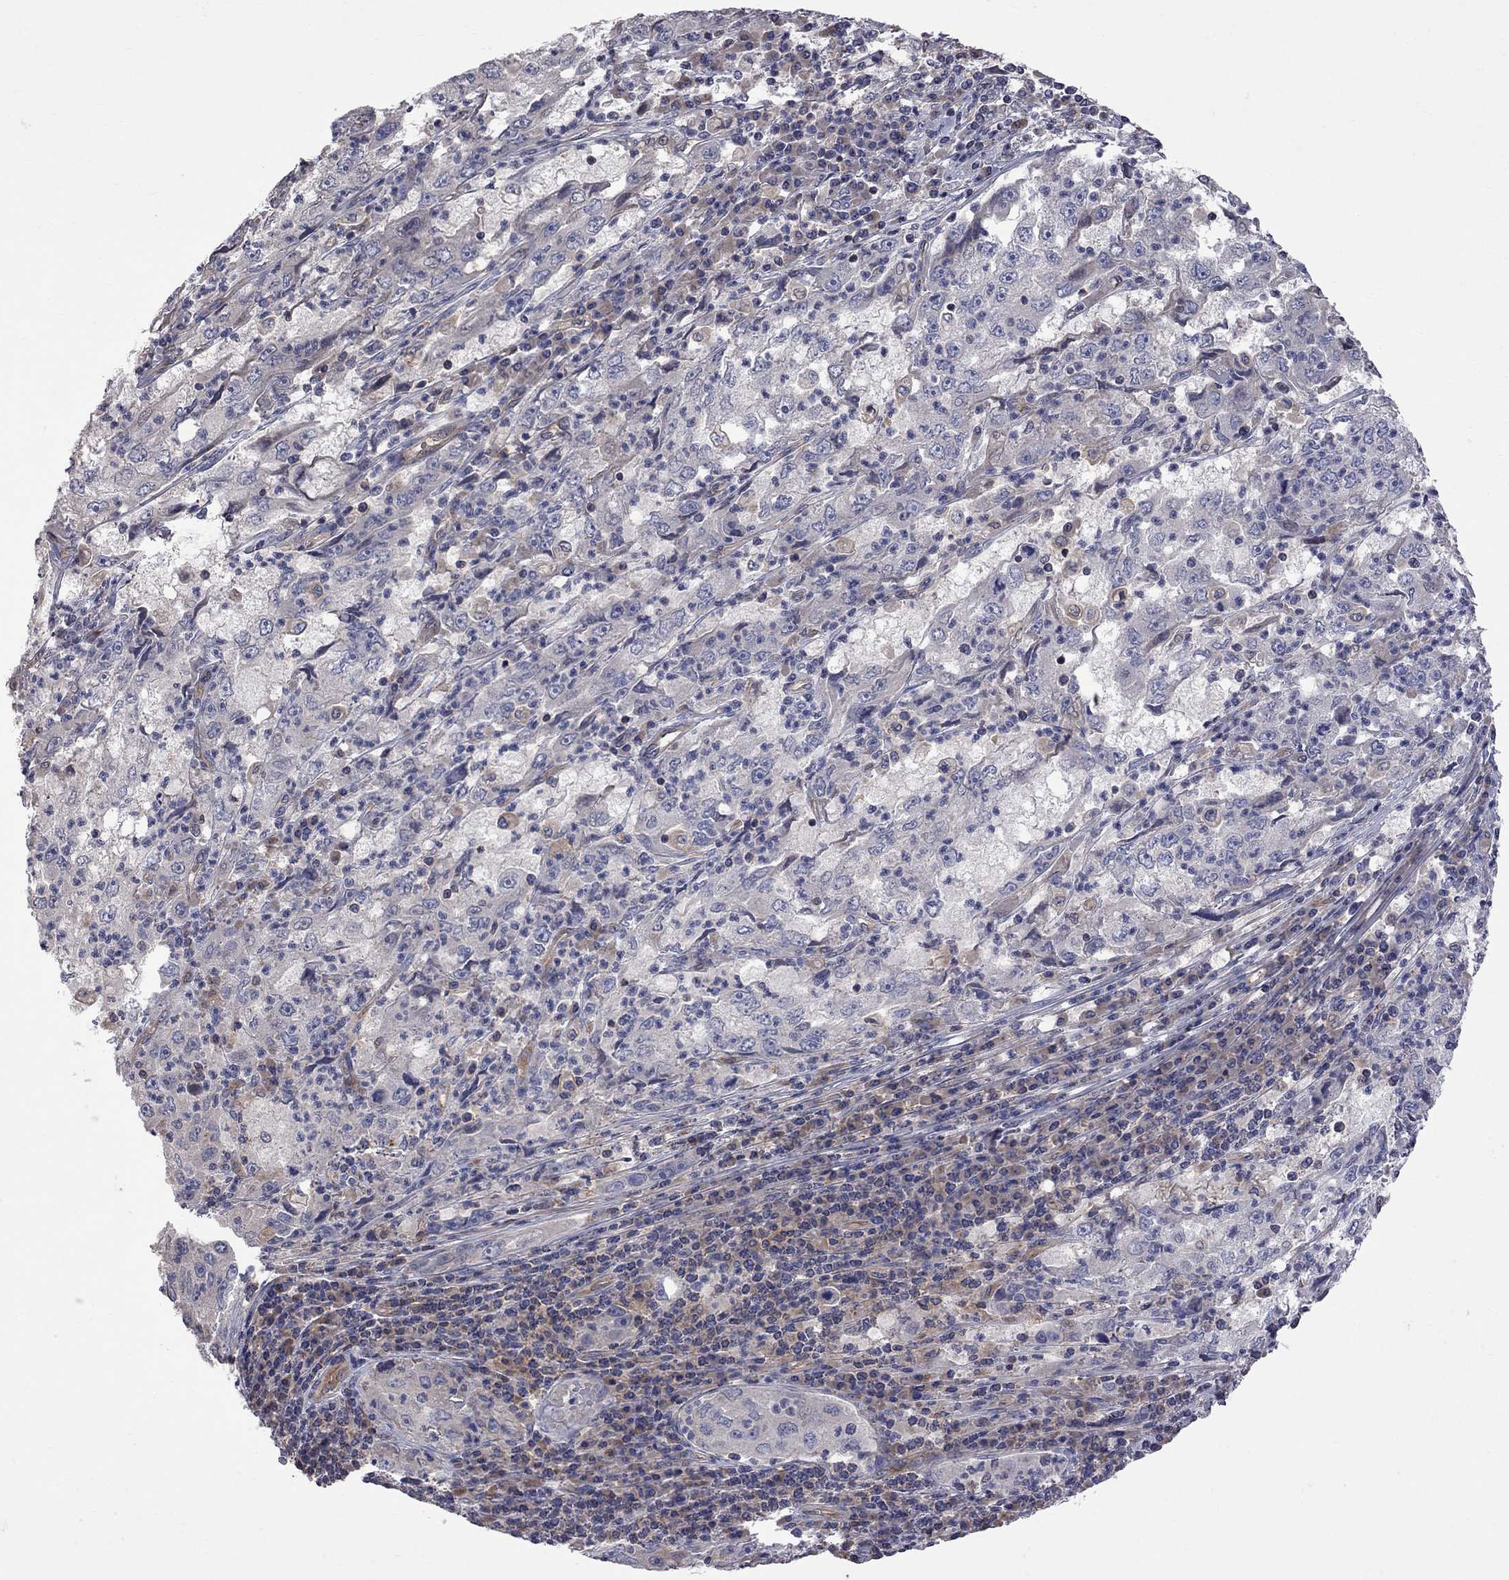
{"staining": {"intensity": "negative", "quantity": "none", "location": "none"}, "tissue": "cervical cancer", "cell_type": "Tumor cells", "image_type": "cancer", "snomed": [{"axis": "morphology", "description": "Squamous cell carcinoma, NOS"}, {"axis": "topography", "description": "Cervix"}], "caption": "Cervical cancer (squamous cell carcinoma) was stained to show a protein in brown. There is no significant expression in tumor cells. (DAB (3,3'-diaminobenzidine) IHC, high magnification).", "gene": "ABI3", "patient": {"sex": "female", "age": 36}}